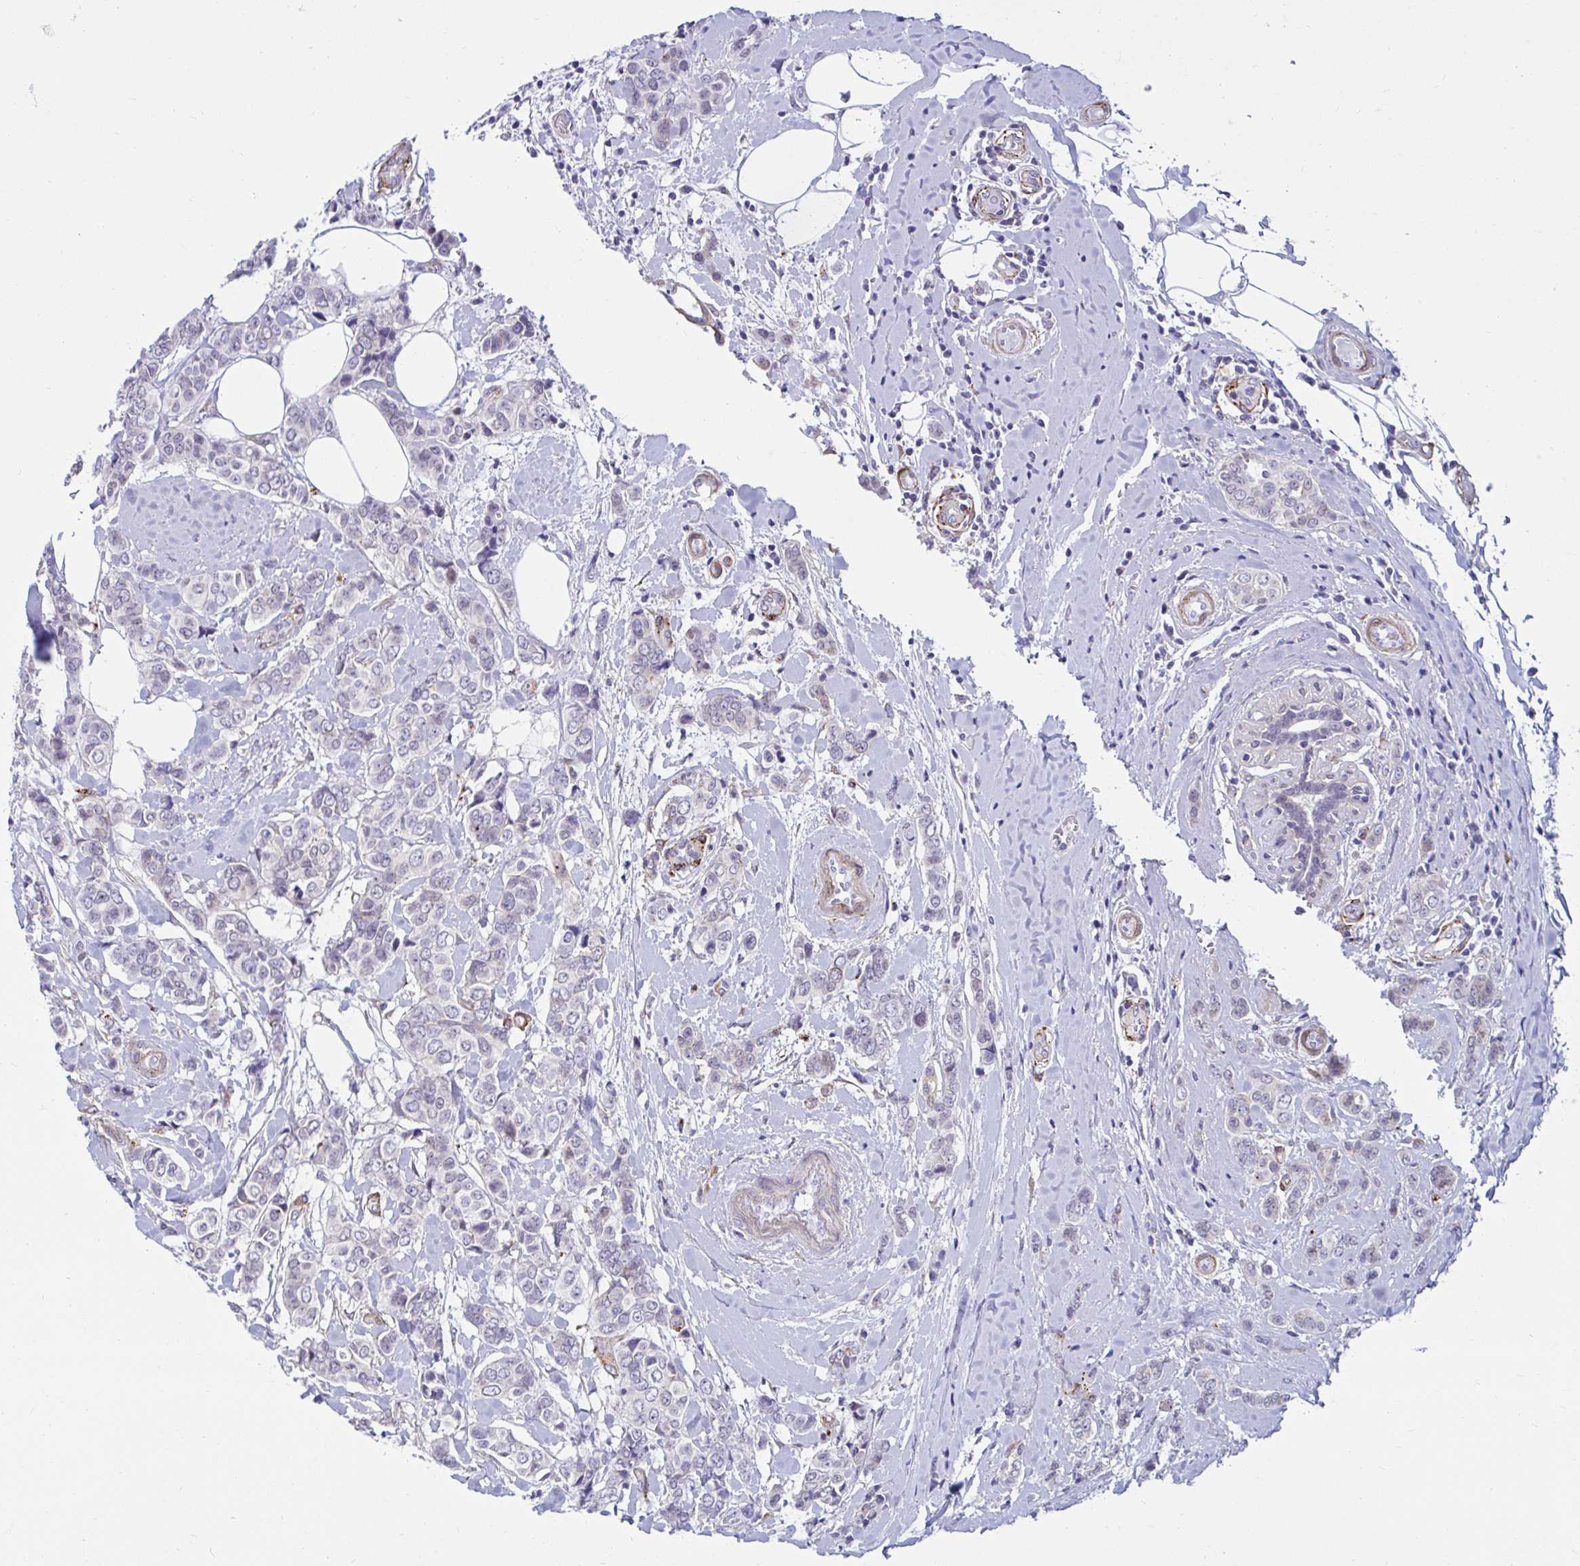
{"staining": {"intensity": "negative", "quantity": "none", "location": "none"}, "tissue": "breast cancer", "cell_type": "Tumor cells", "image_type": "cancer", "snomed": [{"axis": "morphology", "description": "Lobular carcinoma"}, {"axis": "topography", "description": "Breast"}], "caption": "A histopathology image of breast lobular carcinoma stained for a protein displays no brown staining in tumor cells.", "gene": "ANKRD62", "patient": {"sex": "female", "age": 51}}